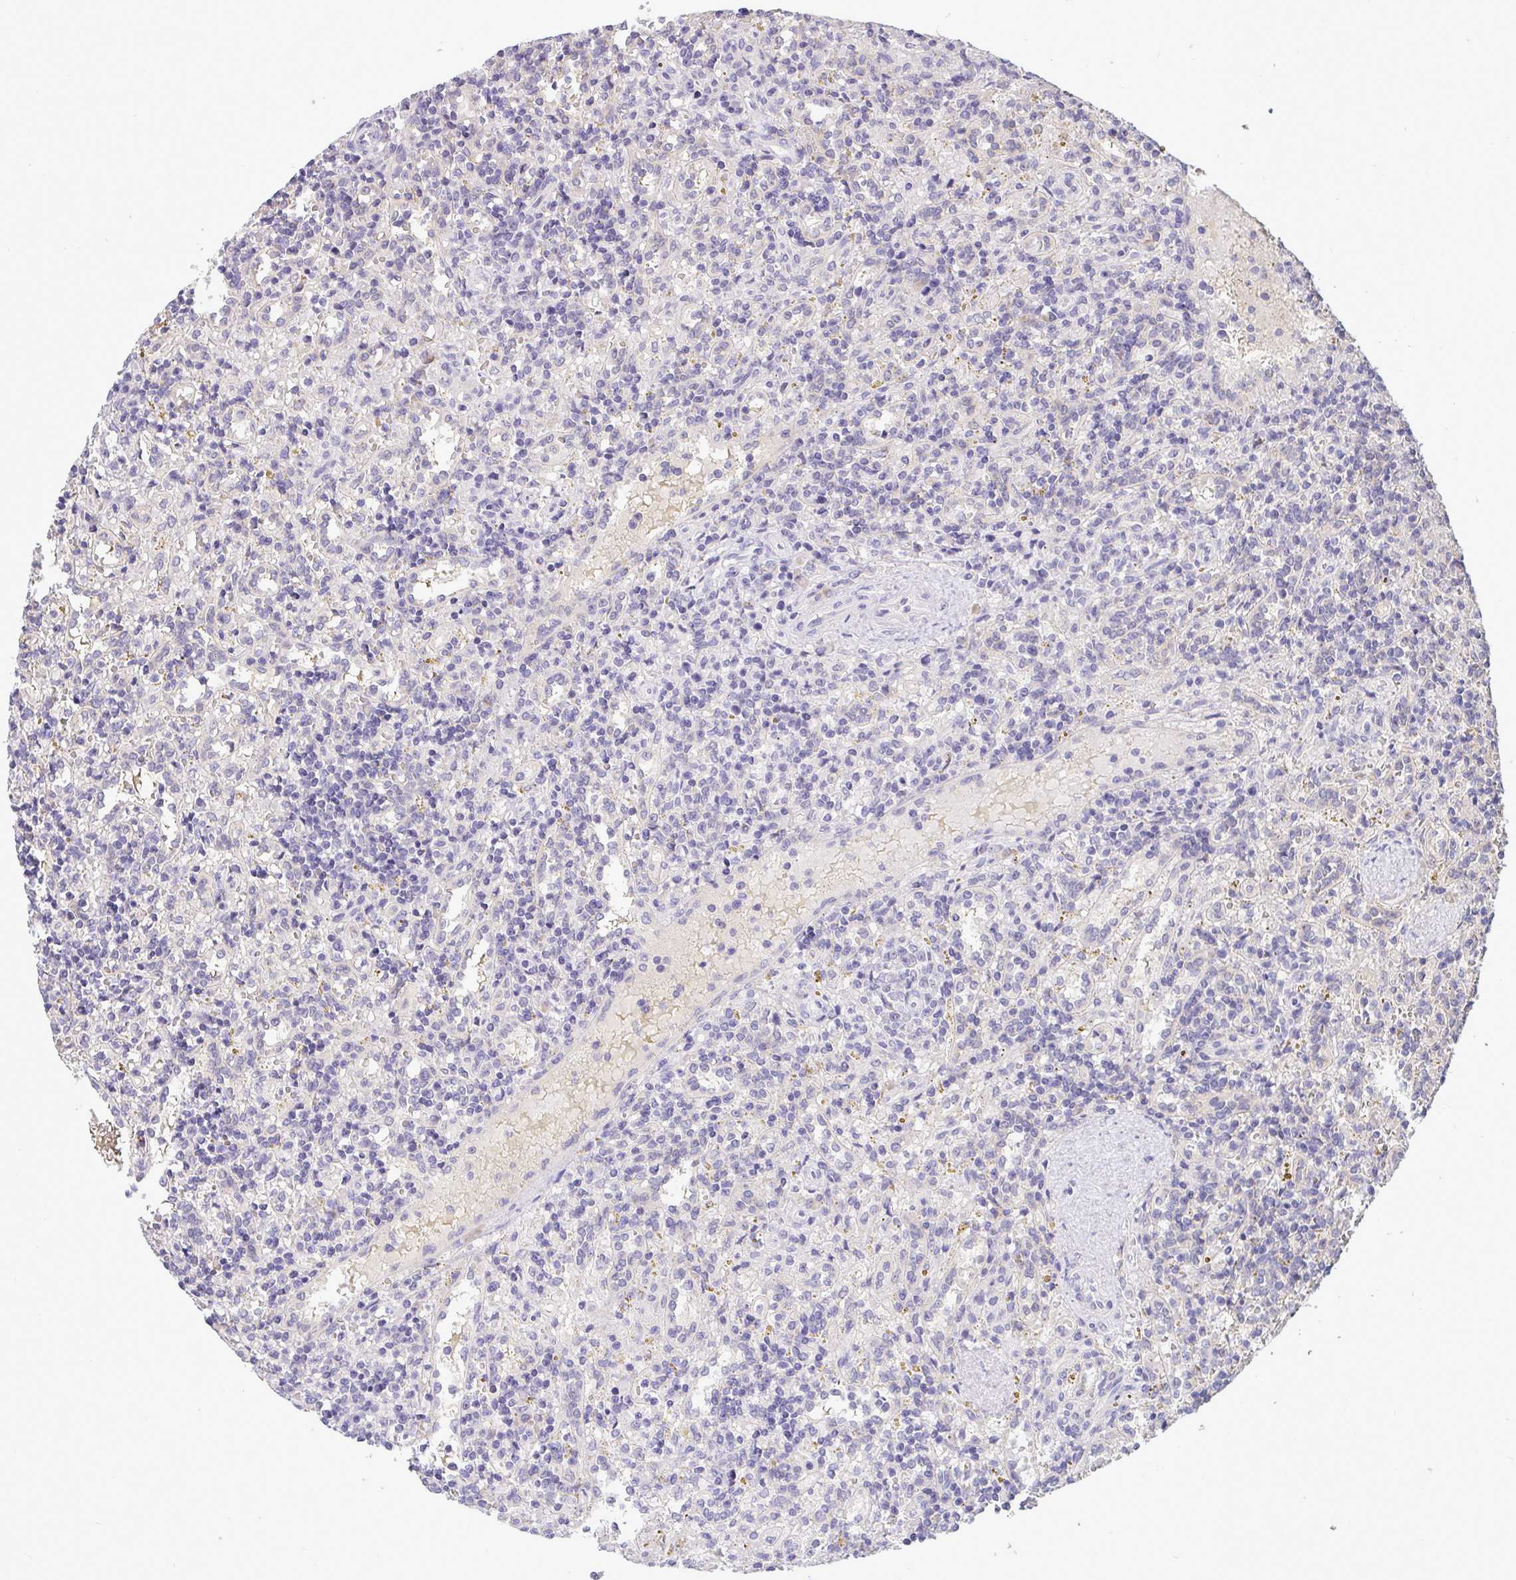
{"staining": {"intensity": "negative", "quantity": "none", "location": "none"}, "tissue": "lymphoma", "cell_type": "Tumor cells", "image_type": "cancer", "snomed": [{"axis": "morphology", "description": "Malignant lymphoma, non-Hodgkin's type, Low grade"}, {"axis": "topography", "description": "Spleen"}], "caption": "A photomicrograph of malignant lymphoma, non-Hodgkin's type (low-grade) stained for a protein exhibits no brown staining in tumor cells.", "gene": "TMEM41A", "patient": {"sex": "male", "age": 67}}